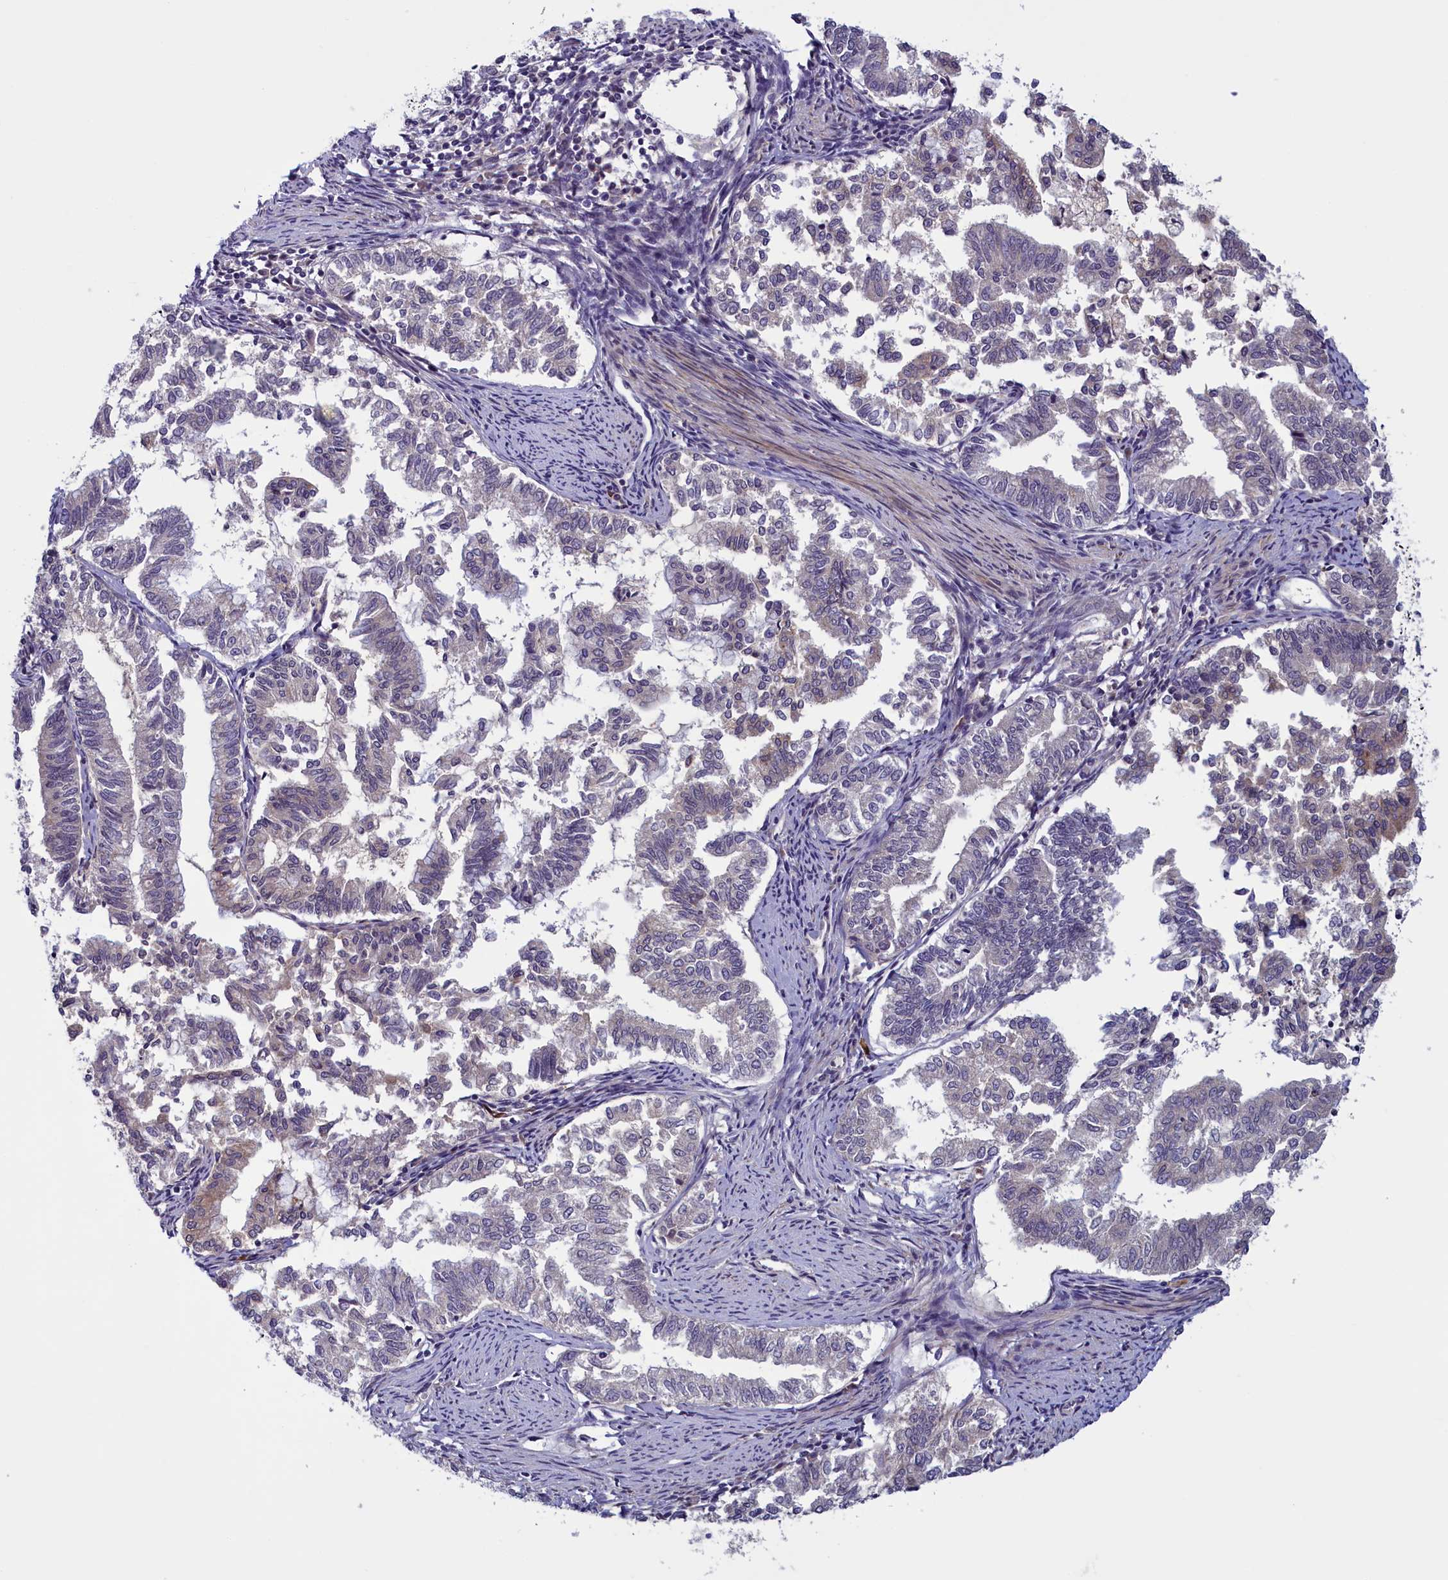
{"staining": {"intensity": "weak", "quantity": "<25%", "location": "cytoplasmic/membranous"}, "tissue": "endometrial cancer", "cell_type": "Tumor cells", "image_type": "cancer", "snomed": [{"axis": "morphology", "description": "Adenocarcinoma, NOS"}, {"axis": "topography", "description": "Endometrium"}], "caption": "Human adenocarcinoma (endometrial) stained for a protein using IHC exhibits no staining in tumor cells.", "gene": "NUBP1", "patient": {"sex": "female", "age": 79}}